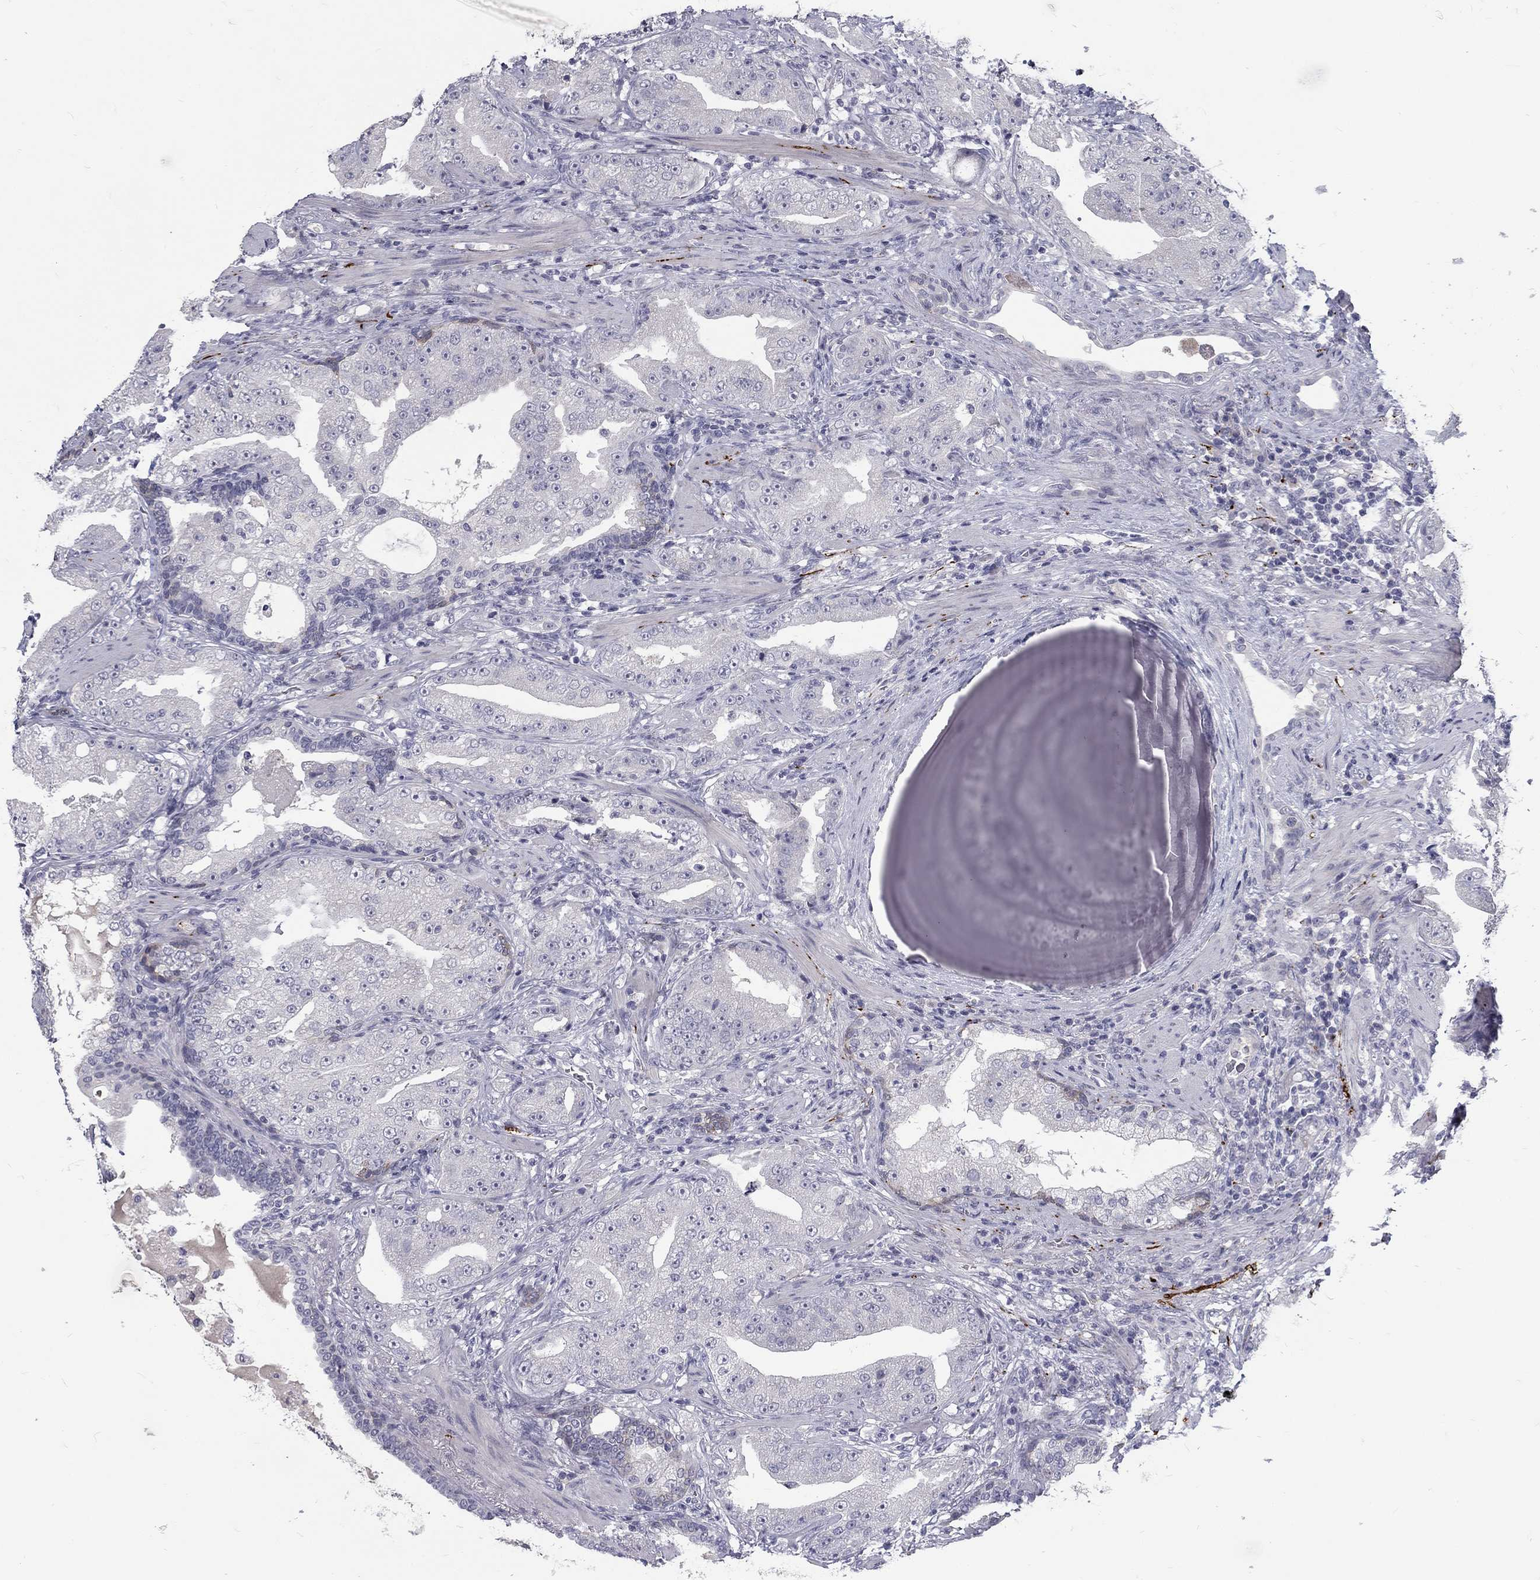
{"staining": {"intensity": "negative", "quantity": "none", "location": "none"}, "tissue": "prostate cancer", "cell_type": "Tumor cells", "image_type": "cancer", "snomed": [{"axis": "morphology", "description": "Adenocarcinoma, Low grade"}, {"axis": "topography", "description": "Prostate"}], "caption": "Image shows no significant protein positivity in tumor cells of adenocarcinoma (low-grade) (prostate).", "gene": "NOS1", "patient": {"sex": "male", "age": 62}}